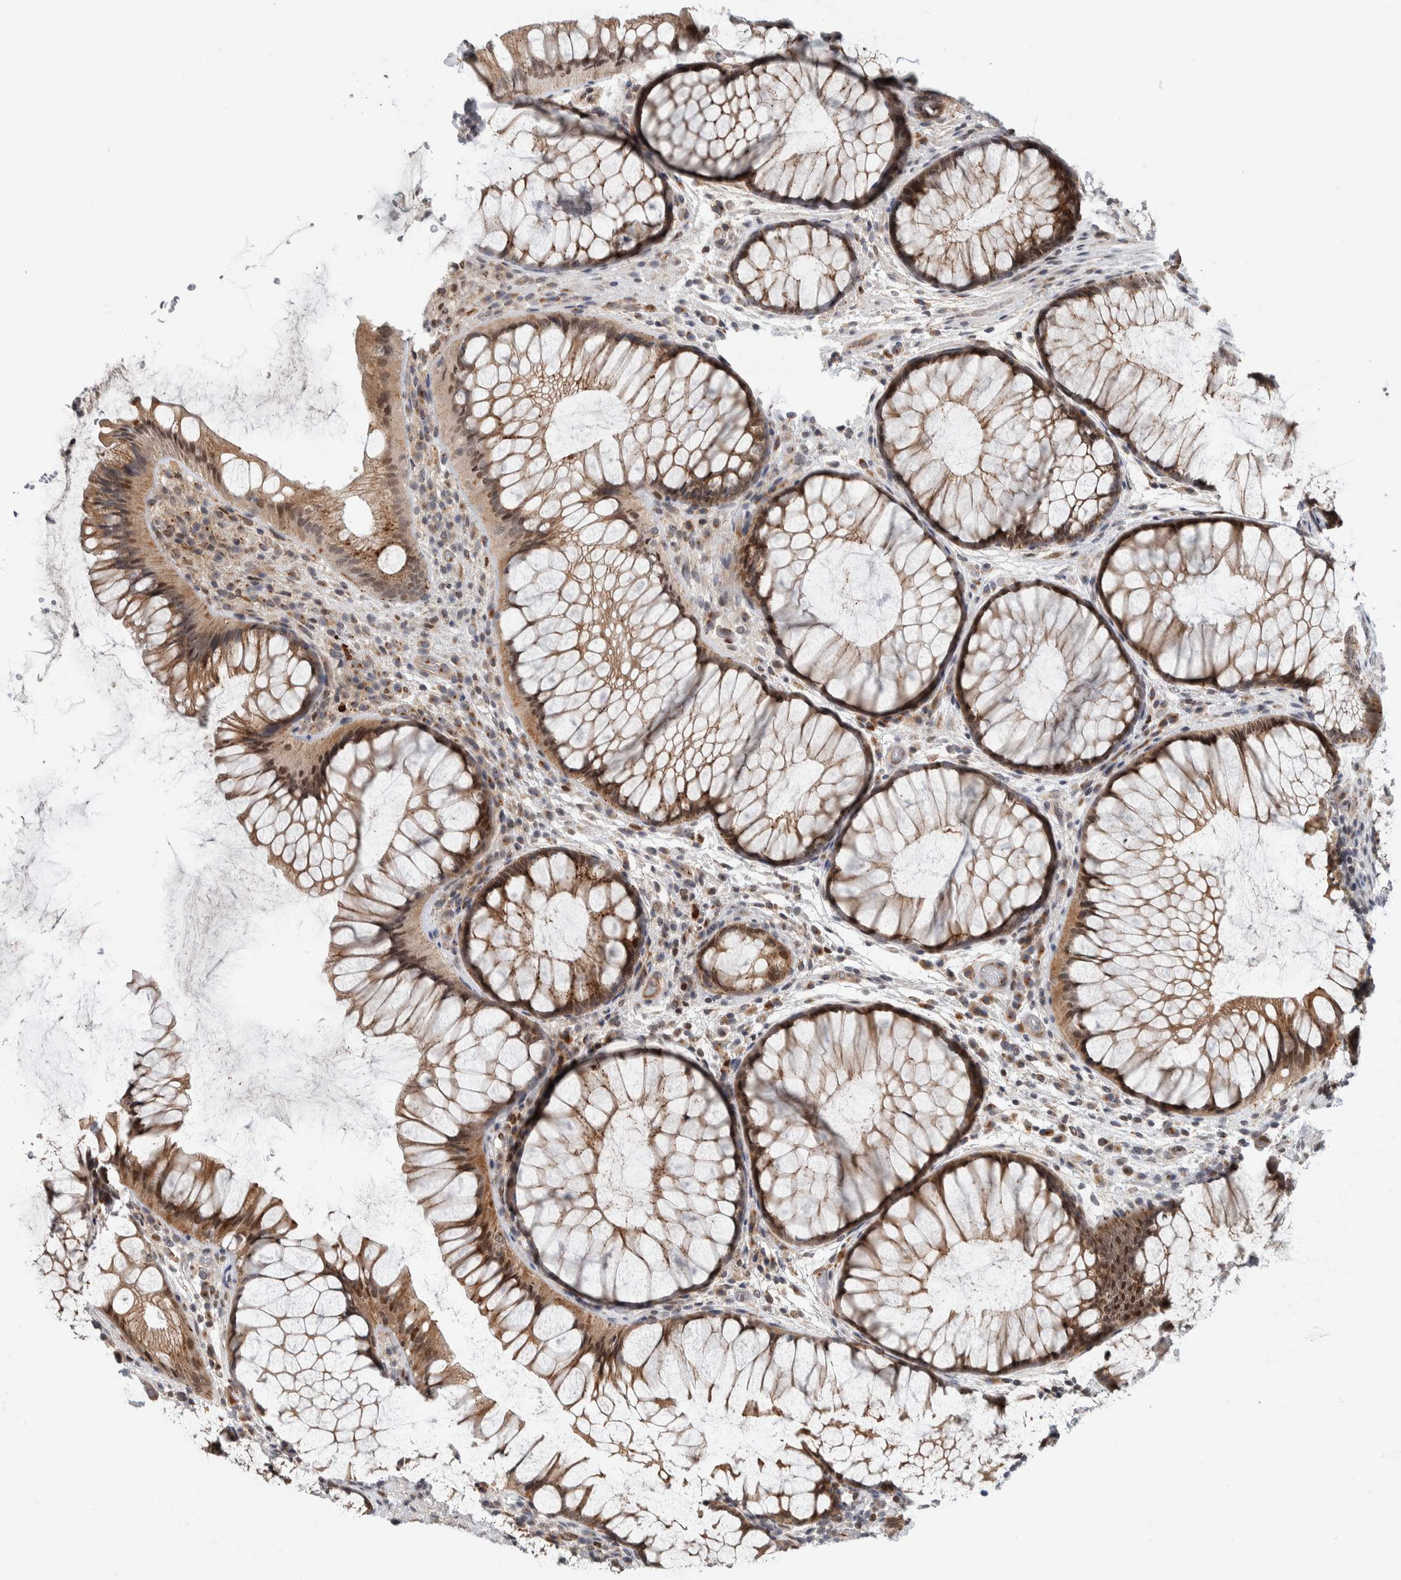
{"staining": {"intensity": "moderate", "quantity": ">75%", "location": "cytoplasmic/membranous,nuclear"}, "tissue": "rectum", "cell_type": "Glandular cells", "image_type": "normal", "snomed": [{"axis": "morphology", "description": "Normal tissue, NOS"}, {"axis": "topography", "description": "Rectum"}], "caption": "Immunohistochemistry staining of benign rectum, which reveals medium levels of moderate cytoplasmic/membranous,nuclear positivity in approximately >75% of glandular cells indicating moderate cytoplasmic/membranous,nuclear protein positivity. The staining was performed using DAB (brown) for protein detection and nuclei were counterstained in hematoxylin (blue).", "gene": "MSL1", "patient": {"sex": "male", "age": 51}}